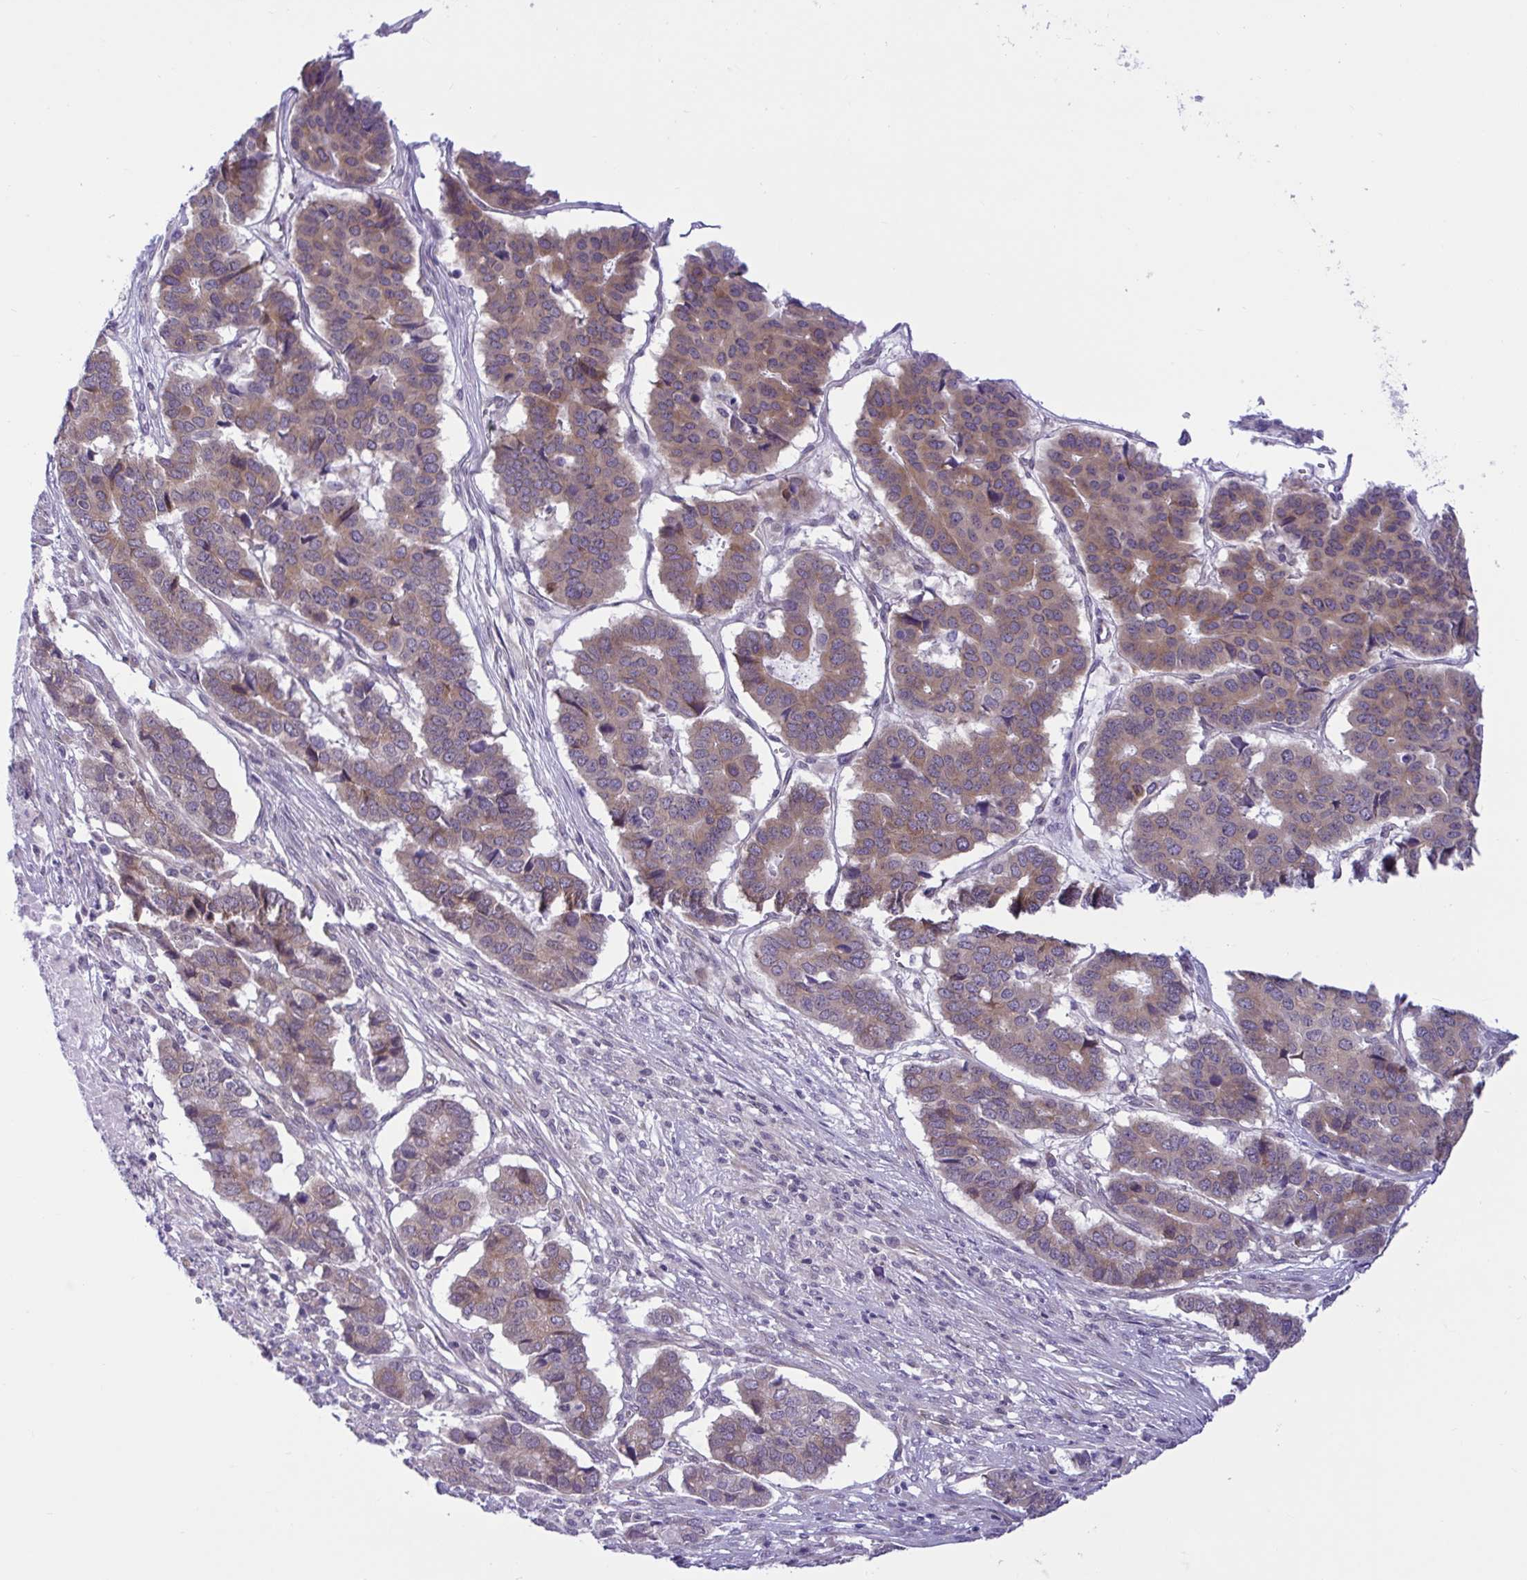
{"staining": {"intensity": "moderate", "quantity": "25%-75%", "location": "cytoplasmic/membranous"}, "tissue": "pancreatic cancer", "cell_type": "Tumor cells", "image_type": "cancer", "snomed": [{"axis": "morphology", "description": "Adenocarcinoma, NOS"}, {"axis": "topography", "description": "Pancreas"}], "caption": "Immunohistochemical staining of human pancreatic cancer shows medium levels of moderate cytoplasmic/membranous protein positivity in approximately 25%-75% of tumor cells. The staining was performed using DAB, with brown indicating positive protein expression. Nuclei are stained blue with hematoxylin.", "gene": "CAMLG", "patient": {"sex": "male", "age": 50}}